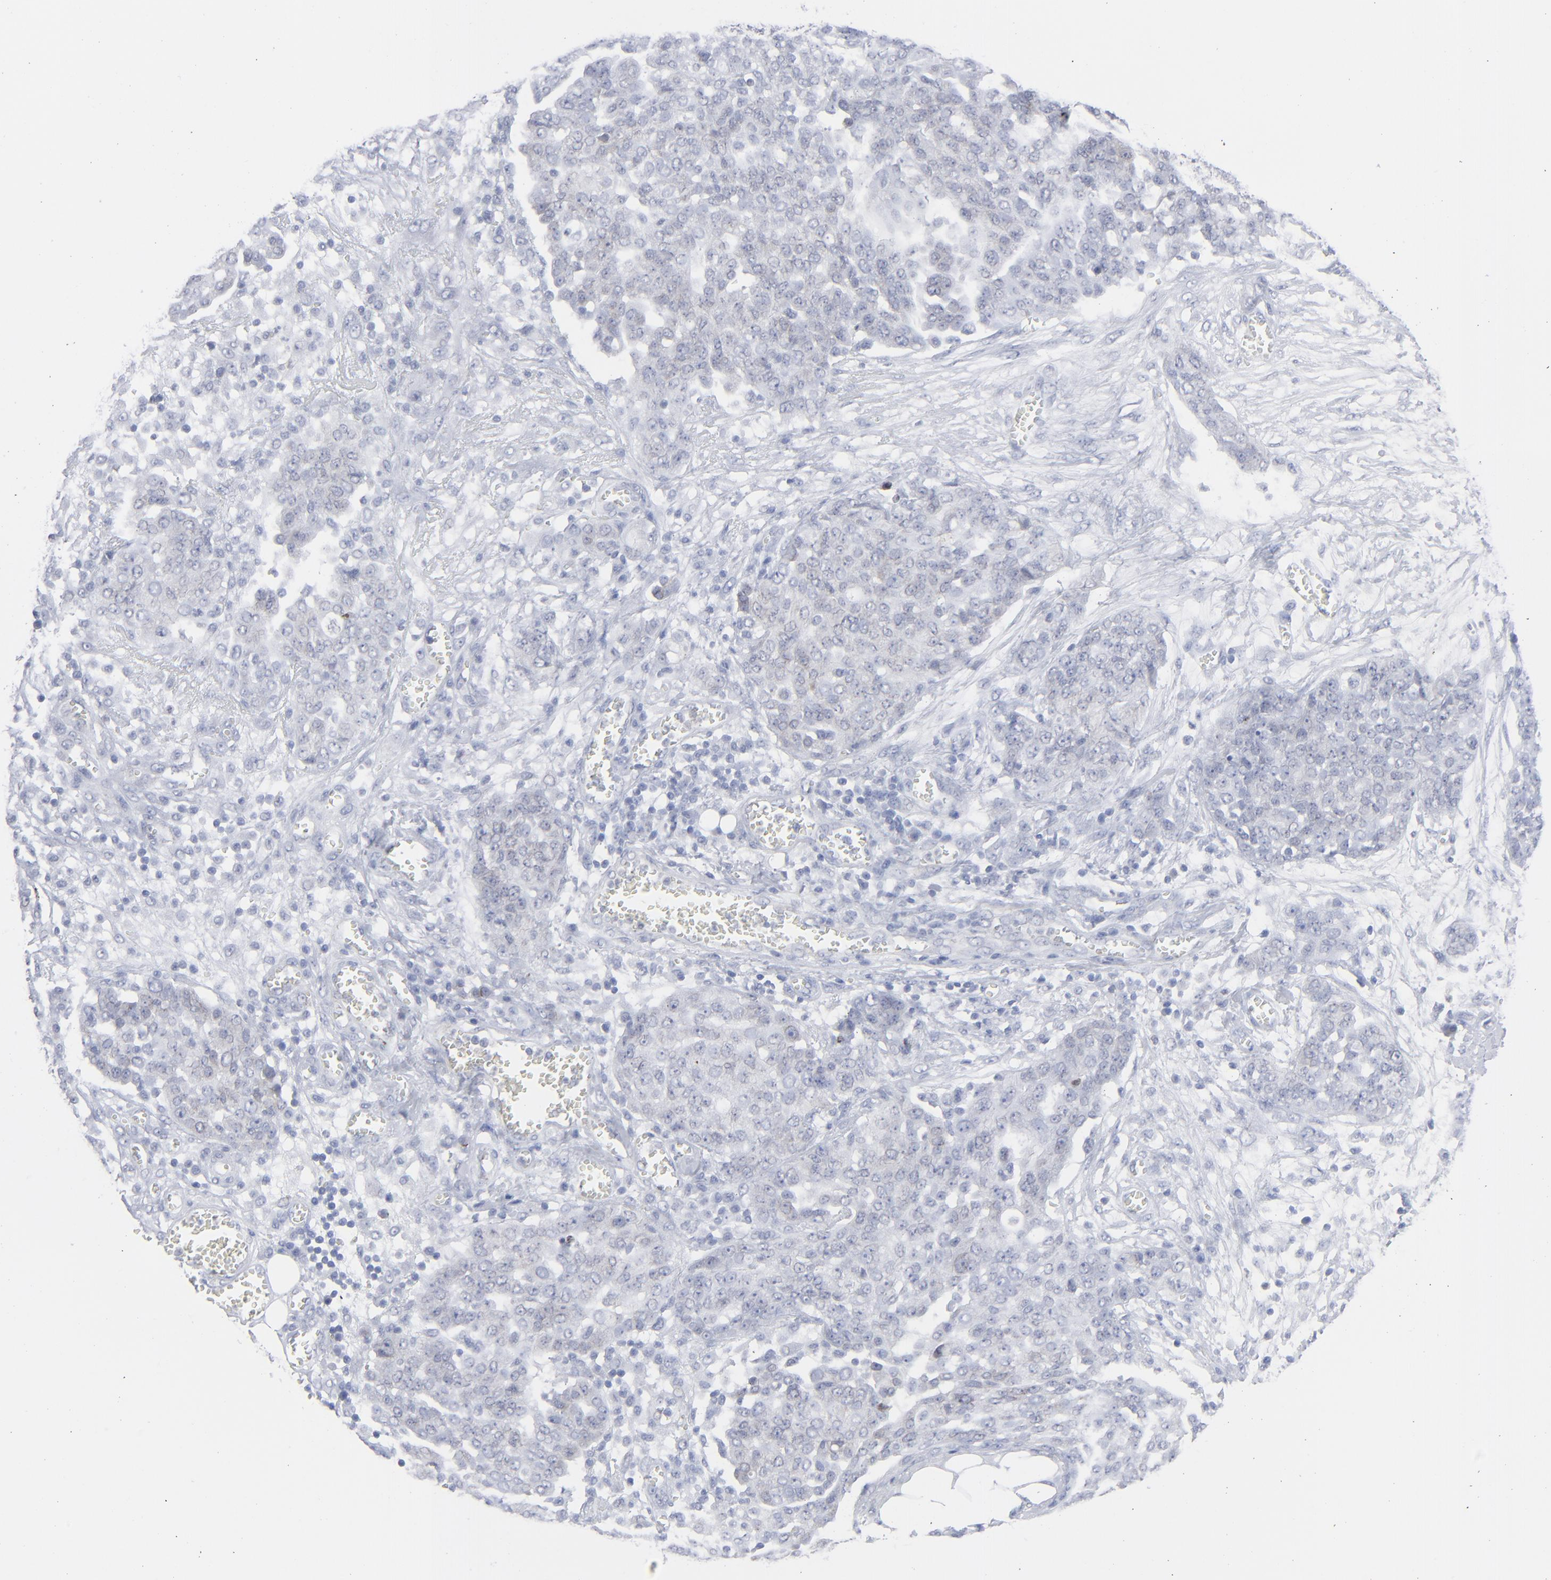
{"staining": {"intensity": "negative", "quantity": "none", "location": "none"}, "tissue": "ovarian cancer", "cell_type": "Tumor cells", "image_type": "cancer", "snomed": [{"axis": "morphology", "description": "Cystadenocarcinoma, serous, NOS"}, {"axis": "topography", "description": "Soft tissue"}, {"axis": "topography", "description": "Ovary"}], "caption": "This is an immunohistochemistry micrograph of ovarian cancer (serous cystadenocarcinoma). There is no positivity in tumor cells.", "gene": "NUP88", "patient": {"sex": "female", "age": 57}}